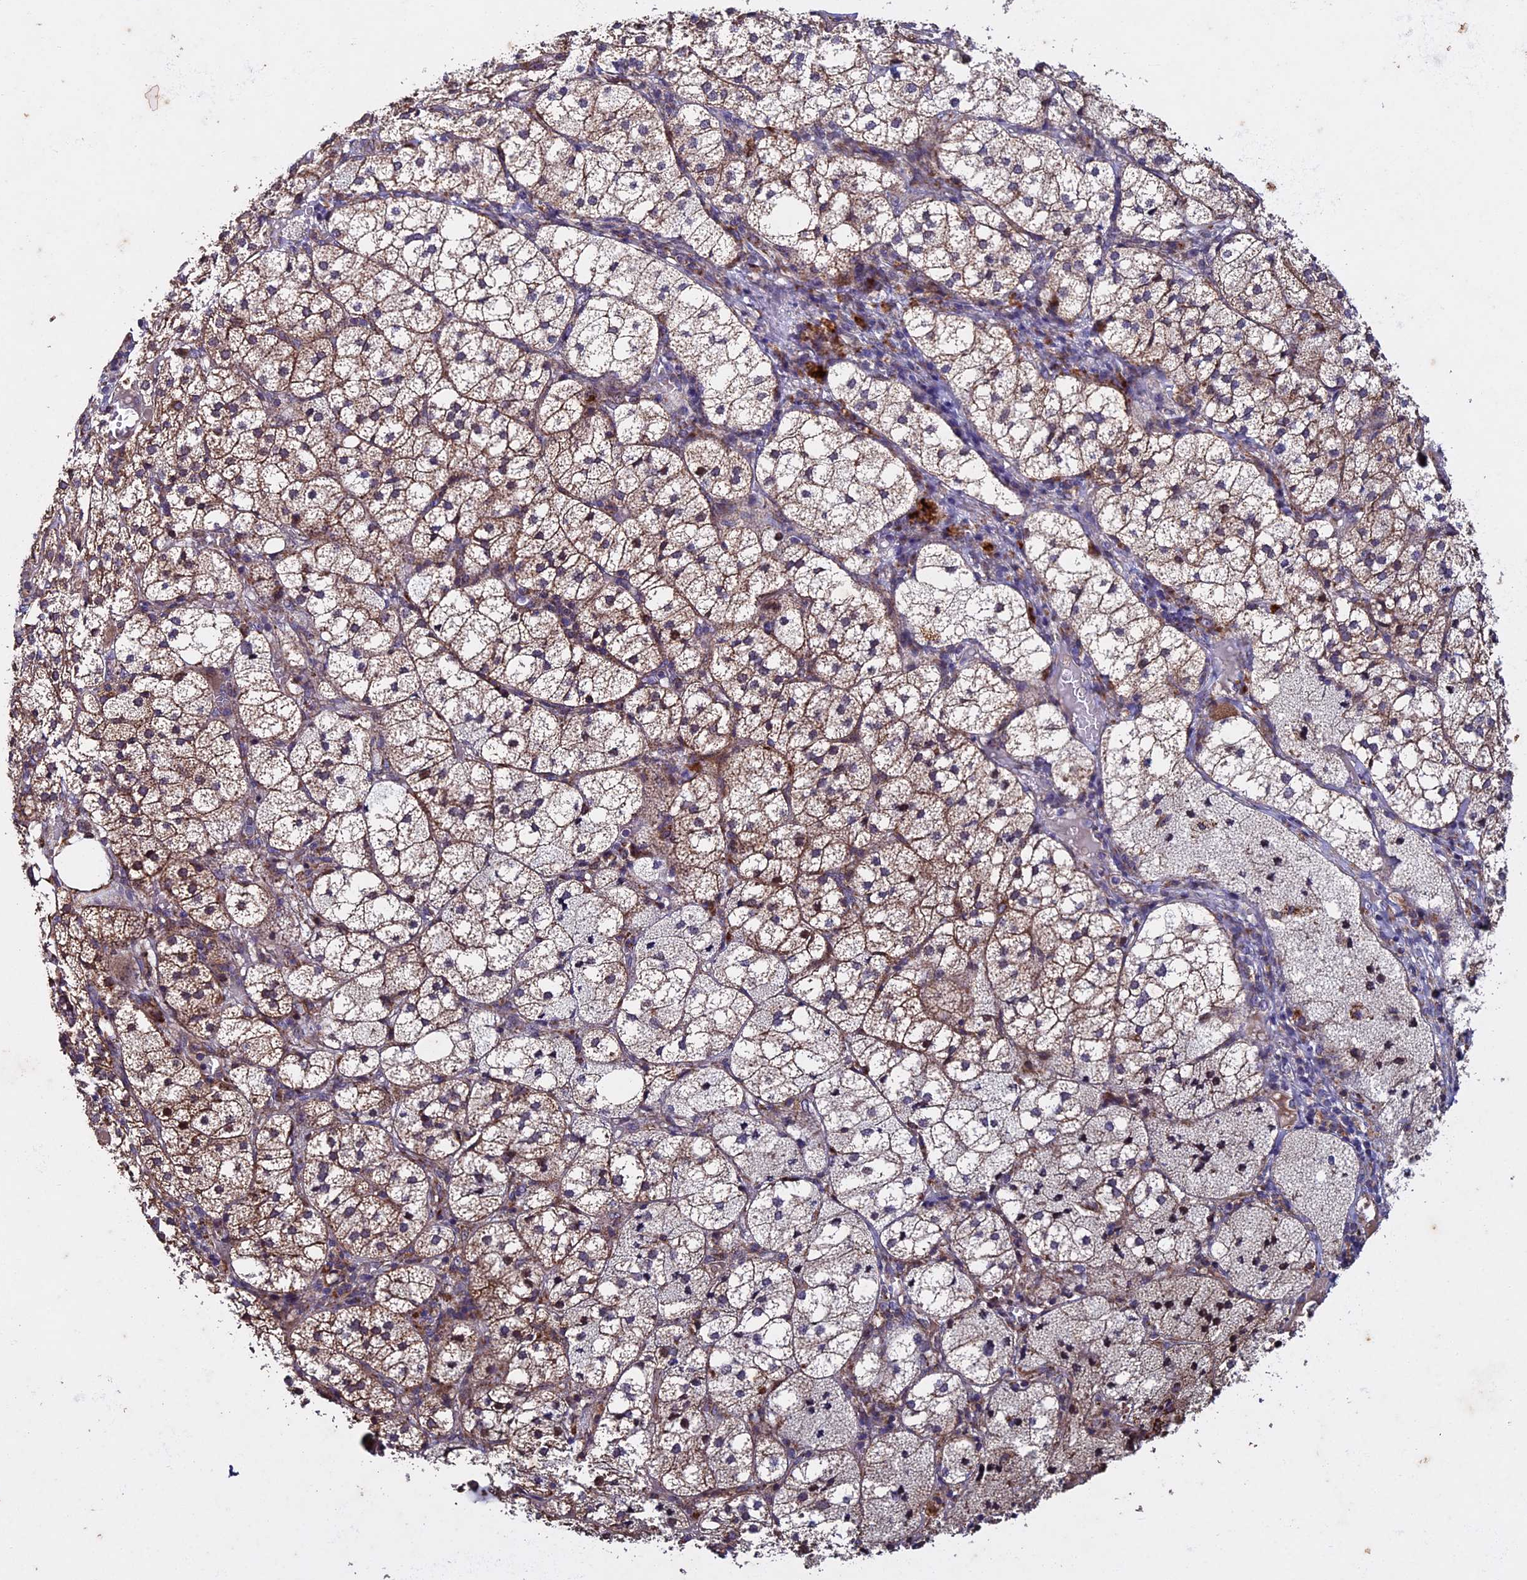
{"staining": {"intensity": "moderate", "quantity": ">75%", "location": "cytoplasmic/membranous"}, "tissue": "adrenal gland", "cell_type": "Glandular cells", "image_type": "normal", "snomed": [{"axis": "morphology", "description": "Normal tissue, NOS"}, {"axis": "topography", "description": "Adrenal gland"}], "caption": "Immunohistochemical staining of benign adrenal gland displays moderate cytoplasmic/membranous protein staining in about >75% of glandular cells. (DAB = brown stain, brightfield microscopy at high magnification).", "gene": "RNF17", "patient": {"sex": "female", "age": 61}}